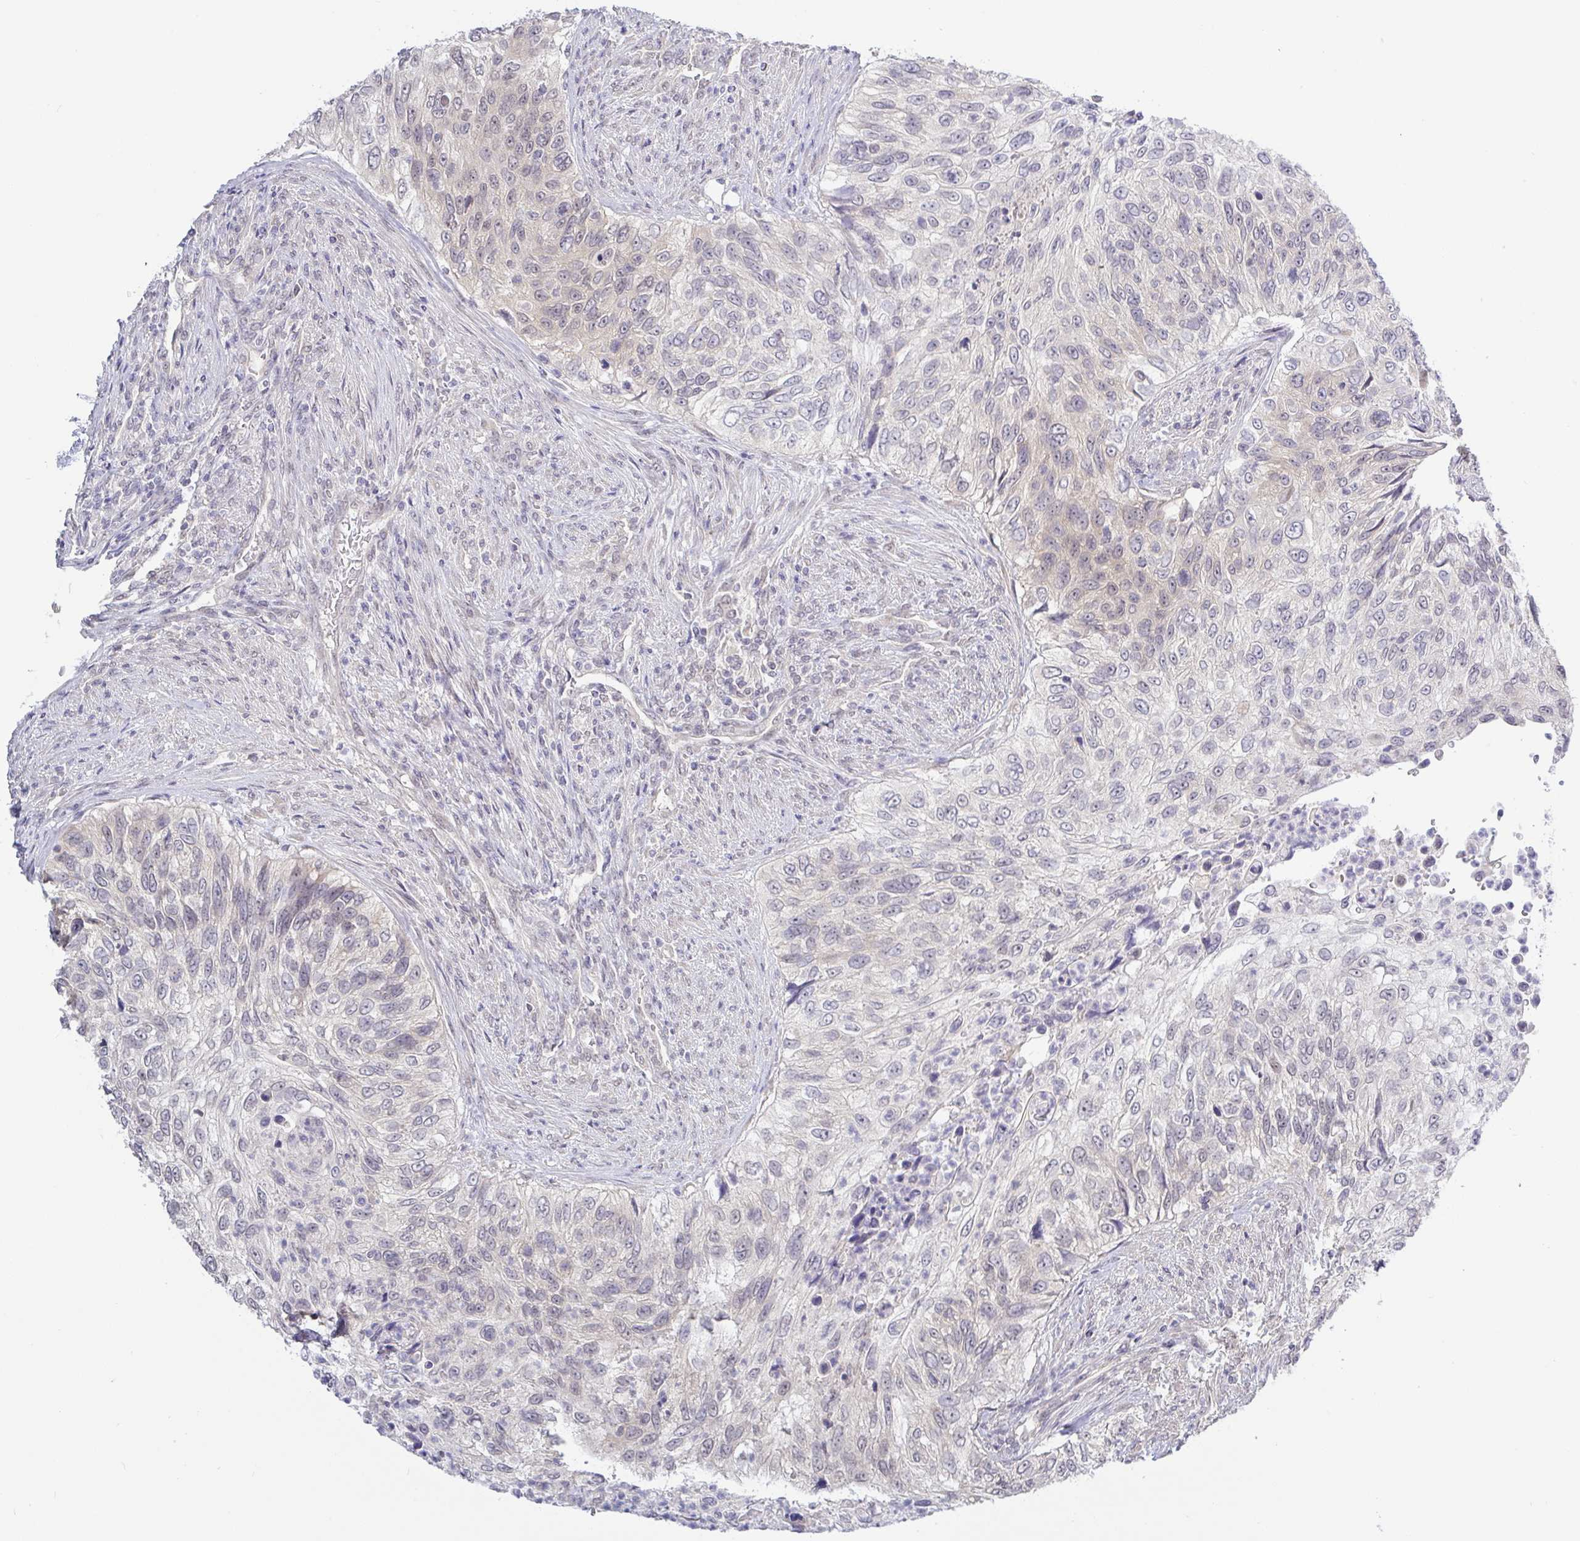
{"staining": {"intensity": "weak", "quantity": "<25%", "location": "nuclear"}, "tissue": "urothelial cancer", "cell_type": "Tumor cells", "image_type": "cancer", "snomed": [{"axis": "morphology", "description": "Urothelial carcinoma, High grade"}, {"axis": "topography", "description": "Urinary bladder"}], "caption": "DAB (3,3'-diaminobenzidine) immunohistochemical staining of urothelial cancer exhibits no significant staining in tumor cells.", "gene": "HYPK", "patient": {"sex": "female", "age": 60}}